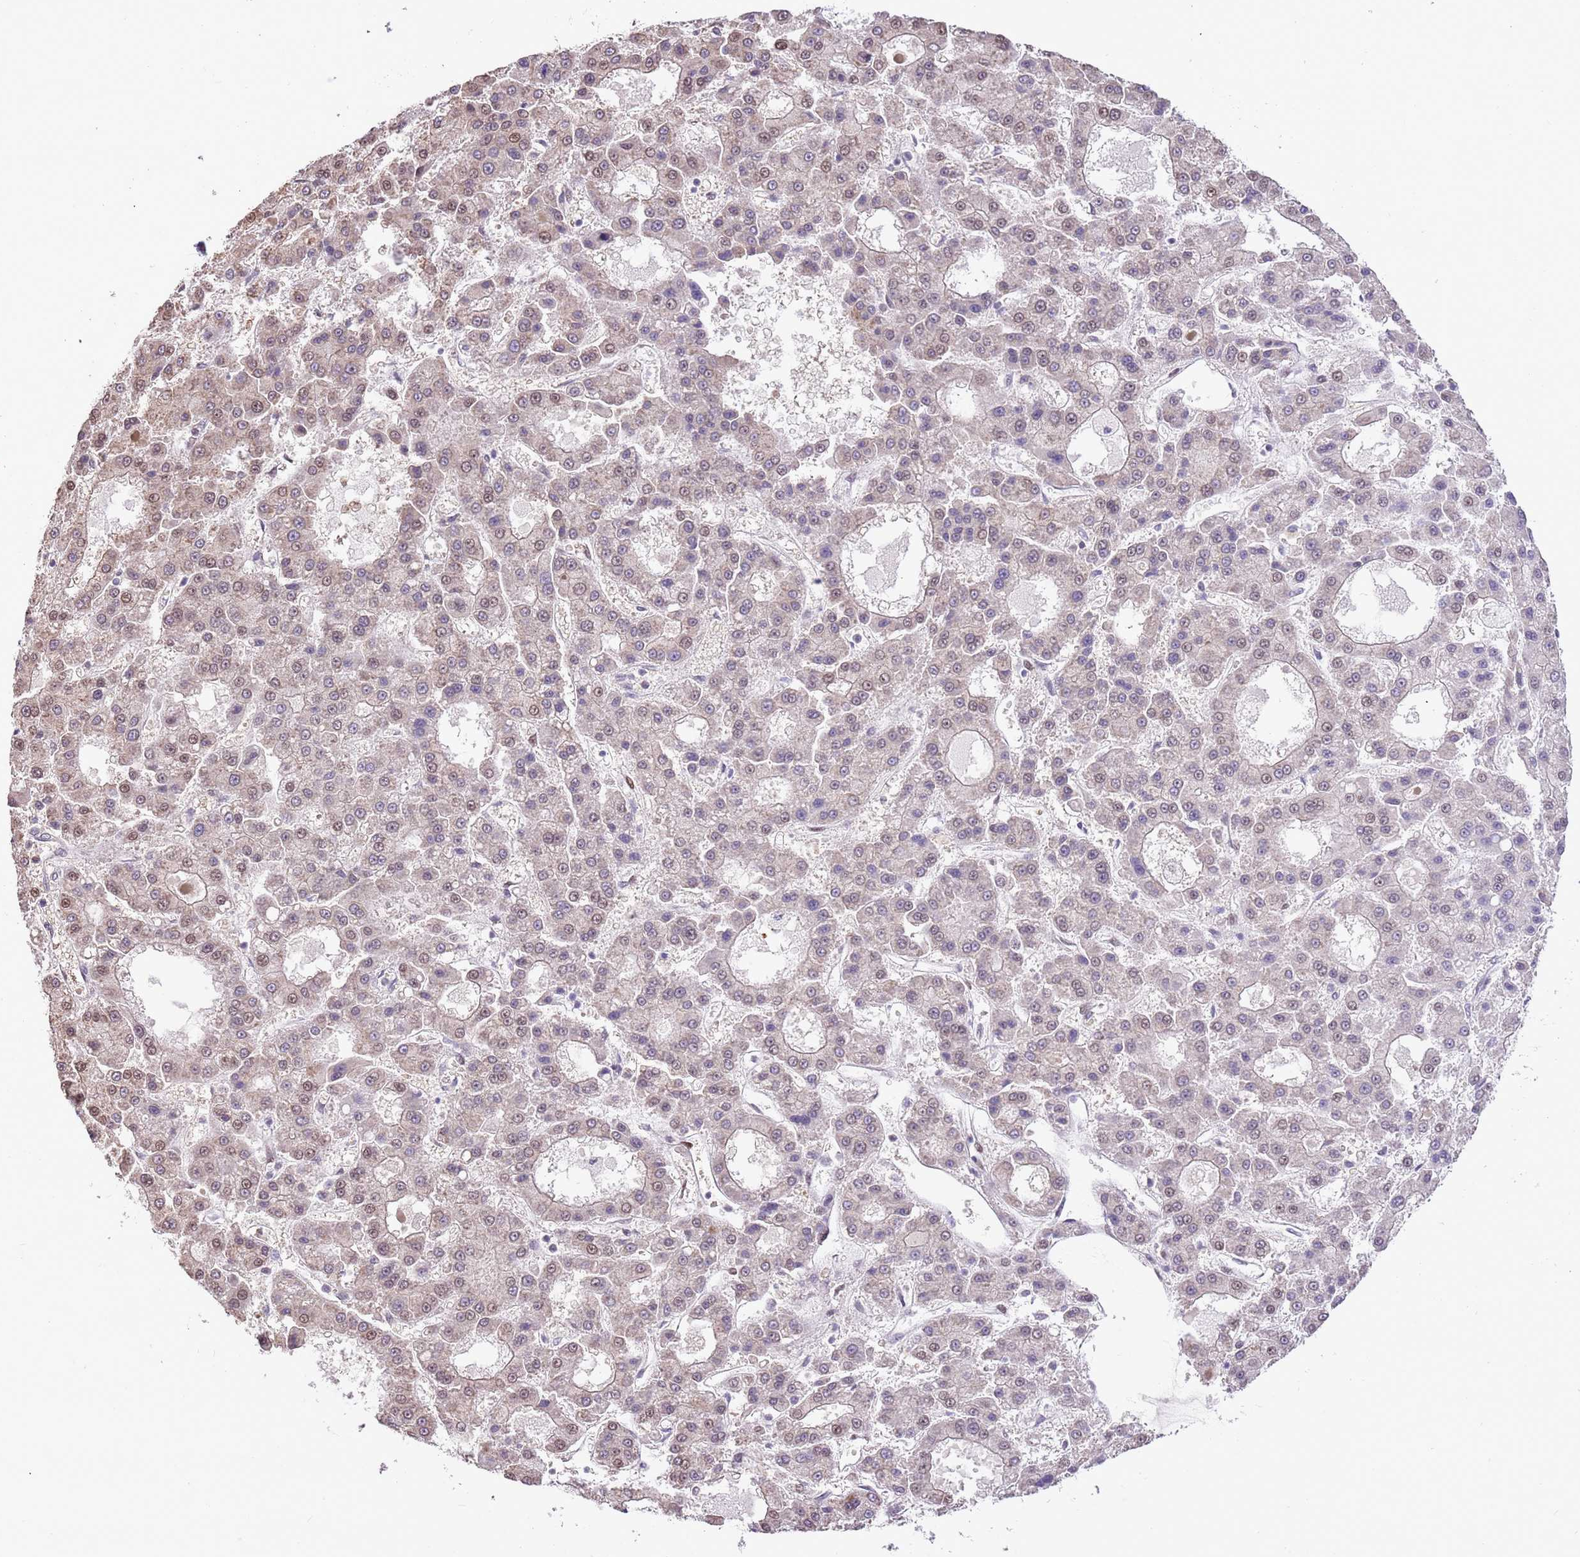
{"staining": {"intensity": "moderate", "quantity": "<25%", "location": "nuclear"}, "tissue": "liver cancer", "cell_type": "Tumor cells", "image_type": "cancer", "snomed": [{"axis": "morphology", "description": "Carcinoma, Hepatocellular, NOS"}, {"axis": "topography", "description": "Liver"}], "caption": "Immunohistochemical staining of human liver hepatocellular carcinoma shows moderate nuclear protein staining in about <25% of tumor cells.", "gene": "RFK", "patient": {"sex": "male", "age": 70}}